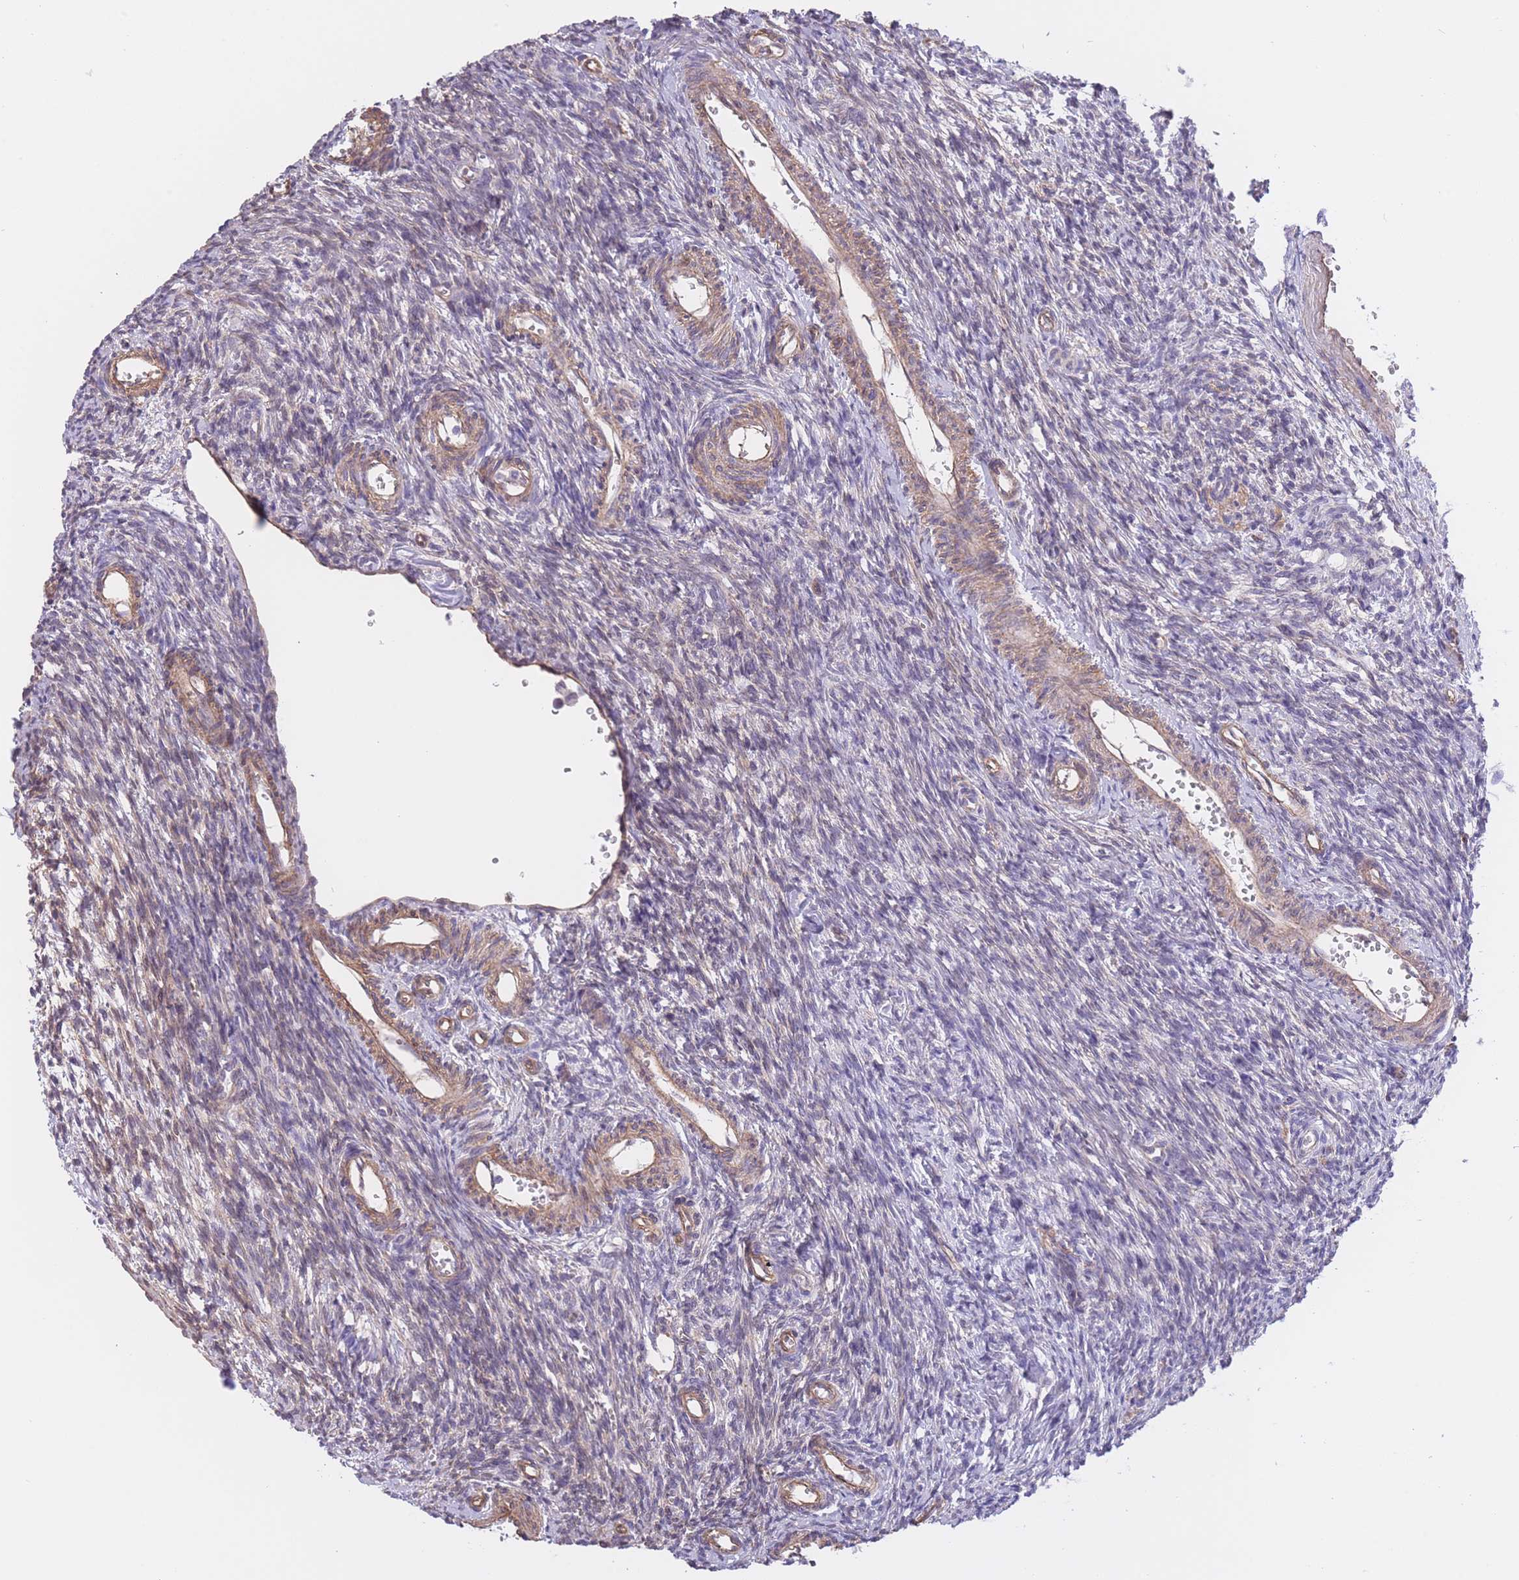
{"staining": {"intensity": "moderate", "quantity": "25%-75%", "location": "cytoplasmic/membranous"}, "tissue": "ovary", "cell_type": "Follicle cells", "image_type": "normal", "snomed": [{"axis": "morphology", "description": "Normal tissue, NOS"}, {"axis": "topography", "description": "Ovary"}], "caption": "Immunohistochemistry (DAB (3,3'-diaminobenzidine)) staining of benign human ovary shows moderate cytoplasmic/membranous protein staining in about 25%-75% of follicle cells.", "gene": "QTRT1", "patient": {"sex": "female", "age": 39}}